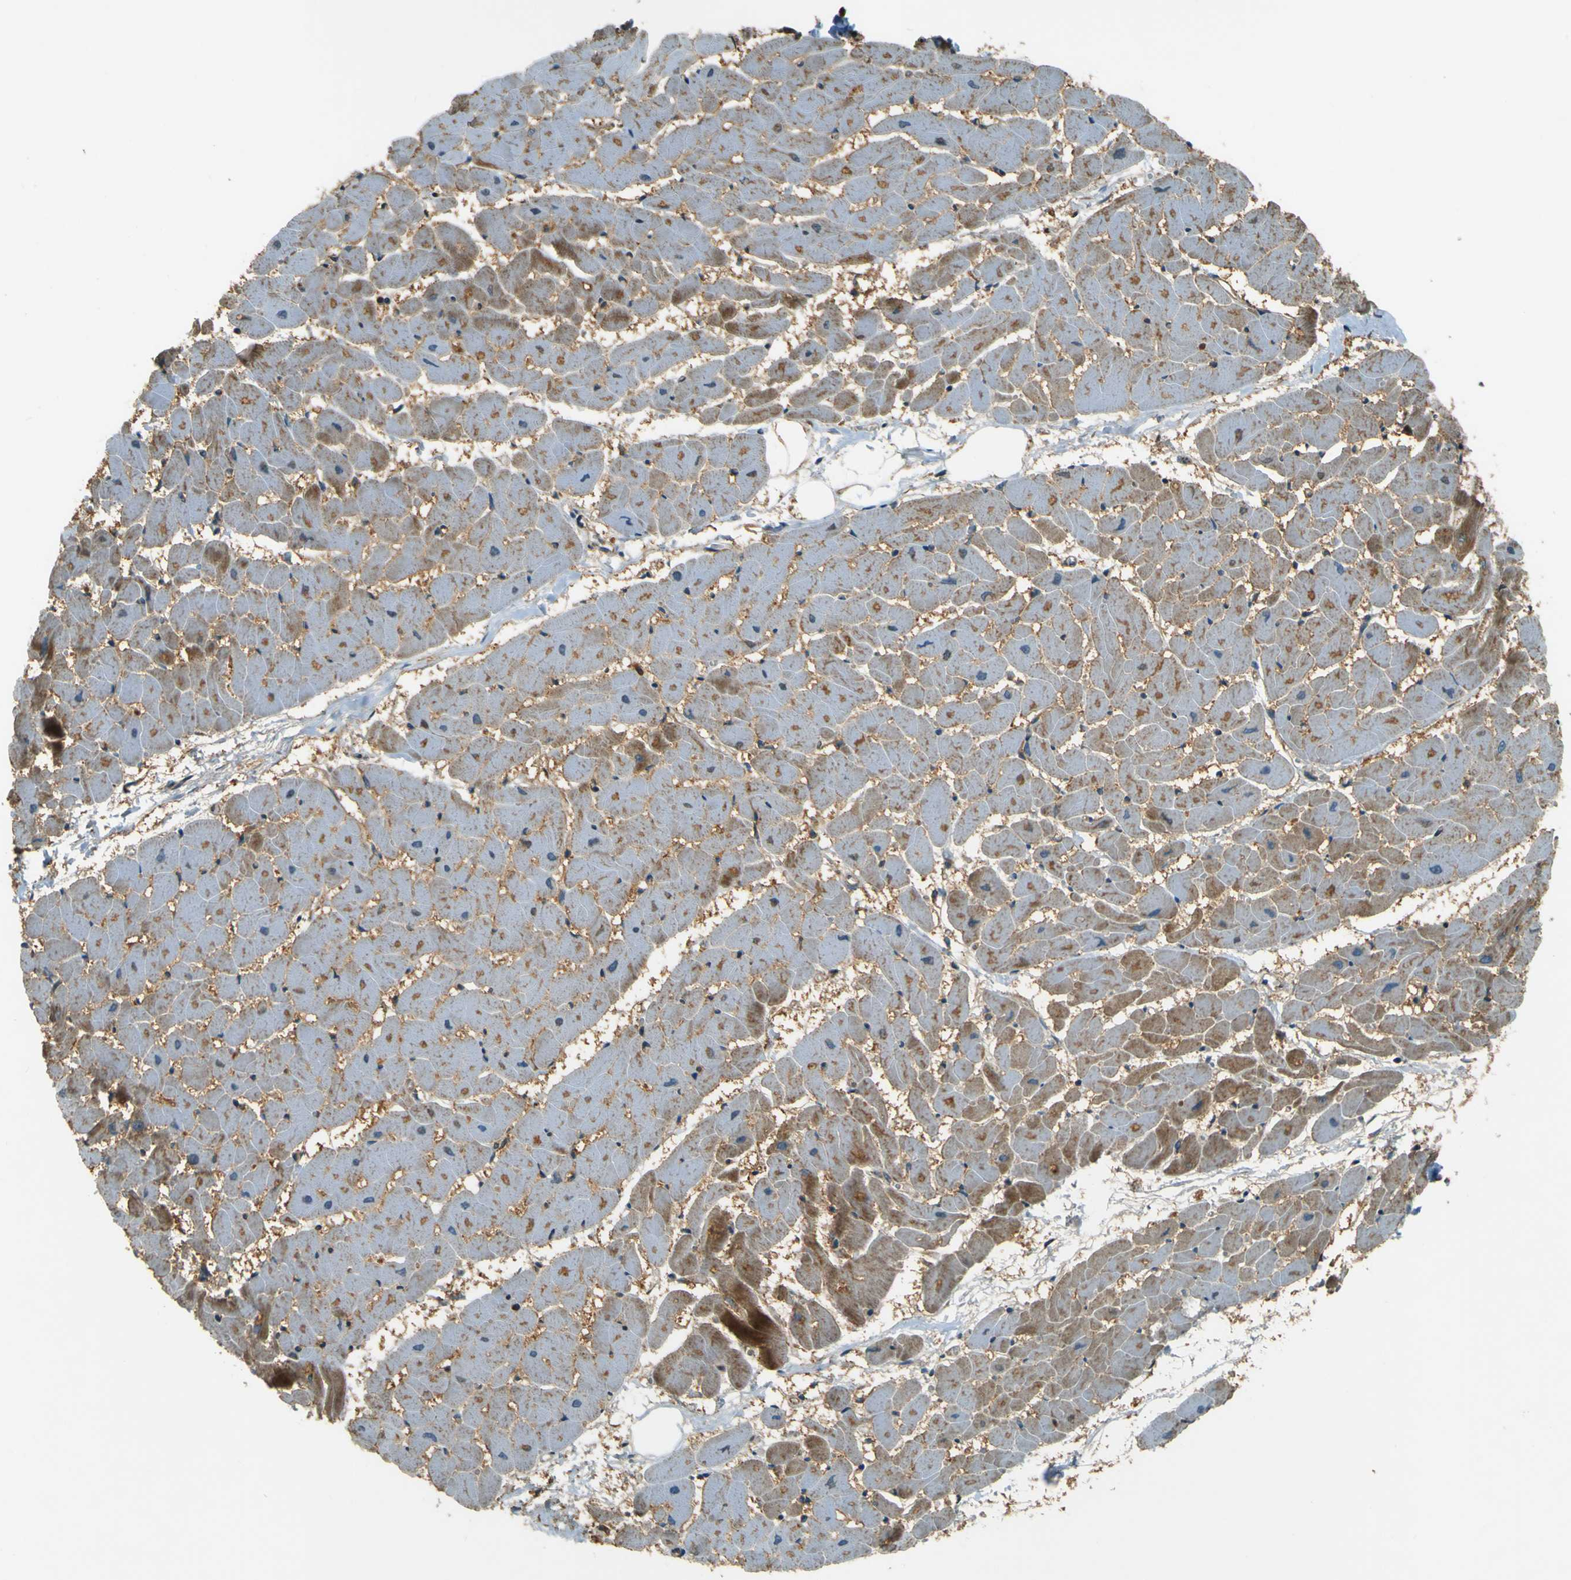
{"staining": {"intensity": "moderate", "quantity": "25%-75%", "location": "cytoplasmic/membranous"}, "tissue": "heart muscle", "cell_type": "Cardiomyocytes", "image_type": "normal", "snomed": [{"axis": "morphology", "description": "Normal tissue, NOS"}, {"axis": "topography", "description": "Heart"}], "caption": "Immunohistochemistry of unremarkable human heart muscle displays medium levels of moderate cytoplasmic/membranous expression in approximately 25%-75% of cardiomyocytes. (DAB (3,3'-diaminobenzidine) IHC, brown staining for protein, blue staining for nuclei).", "gene": "DNAJC5", "patient": {"sex": "female", "age": 19}}